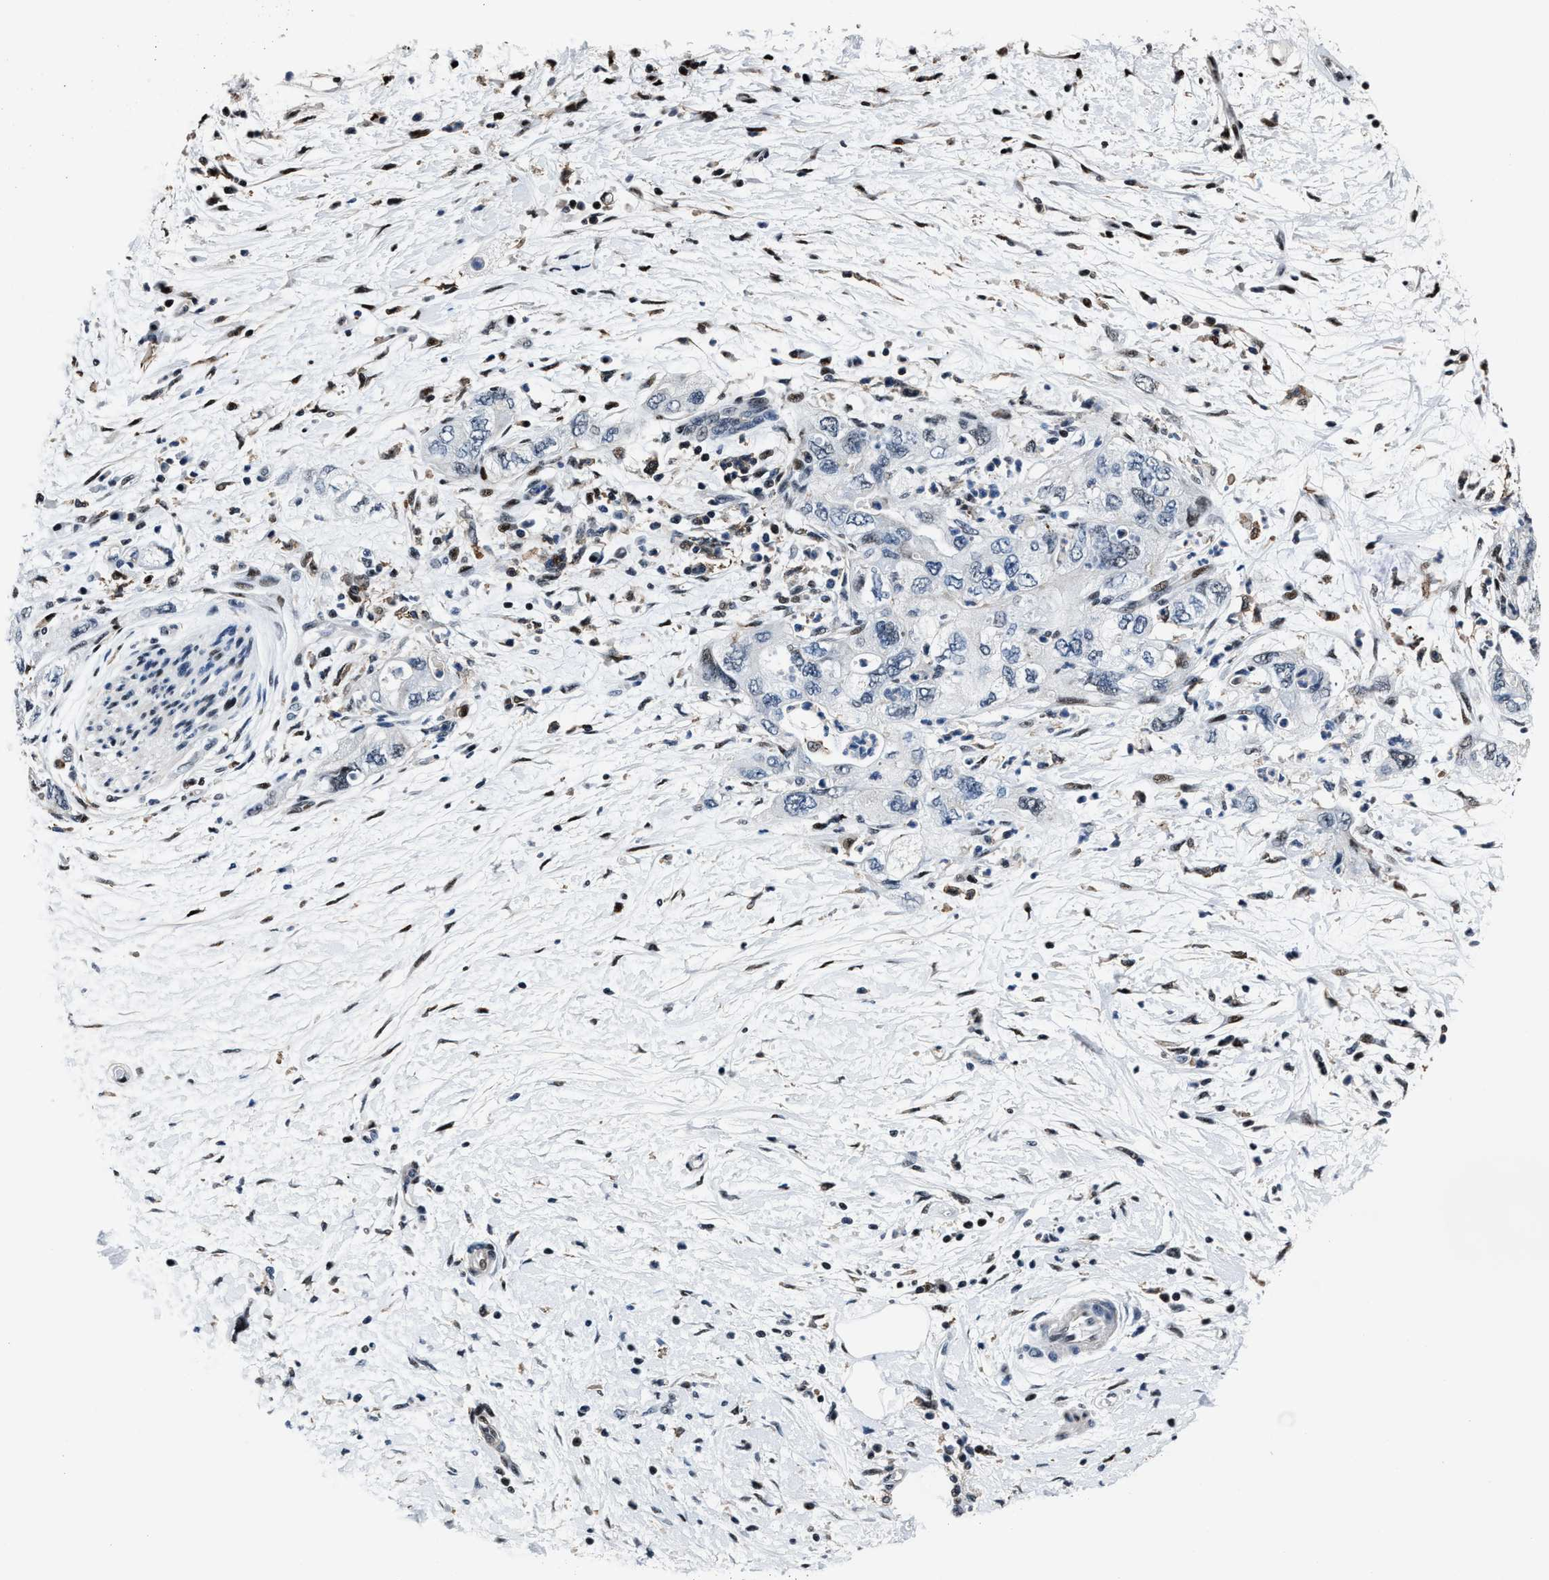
{"staining": {"intensity": "negative", "quantity": "none", "location": "none"}, "tissue": "pancreatic cancer", "cell_type": "Tumor cells", "image_type": "cancer", "snomed": [{"axis": "morphology", "description": "Adenocarcinoma, NOS"}, {"axis": "topography", "description": "Pancreas"}], "caption": "Adenocarcinoma (pancreatic) was stained to show a protein in brown. There is no significant staining in tumor cells.", "gene": "PPIE", "patient": {"sex": "female", "age": 73}}